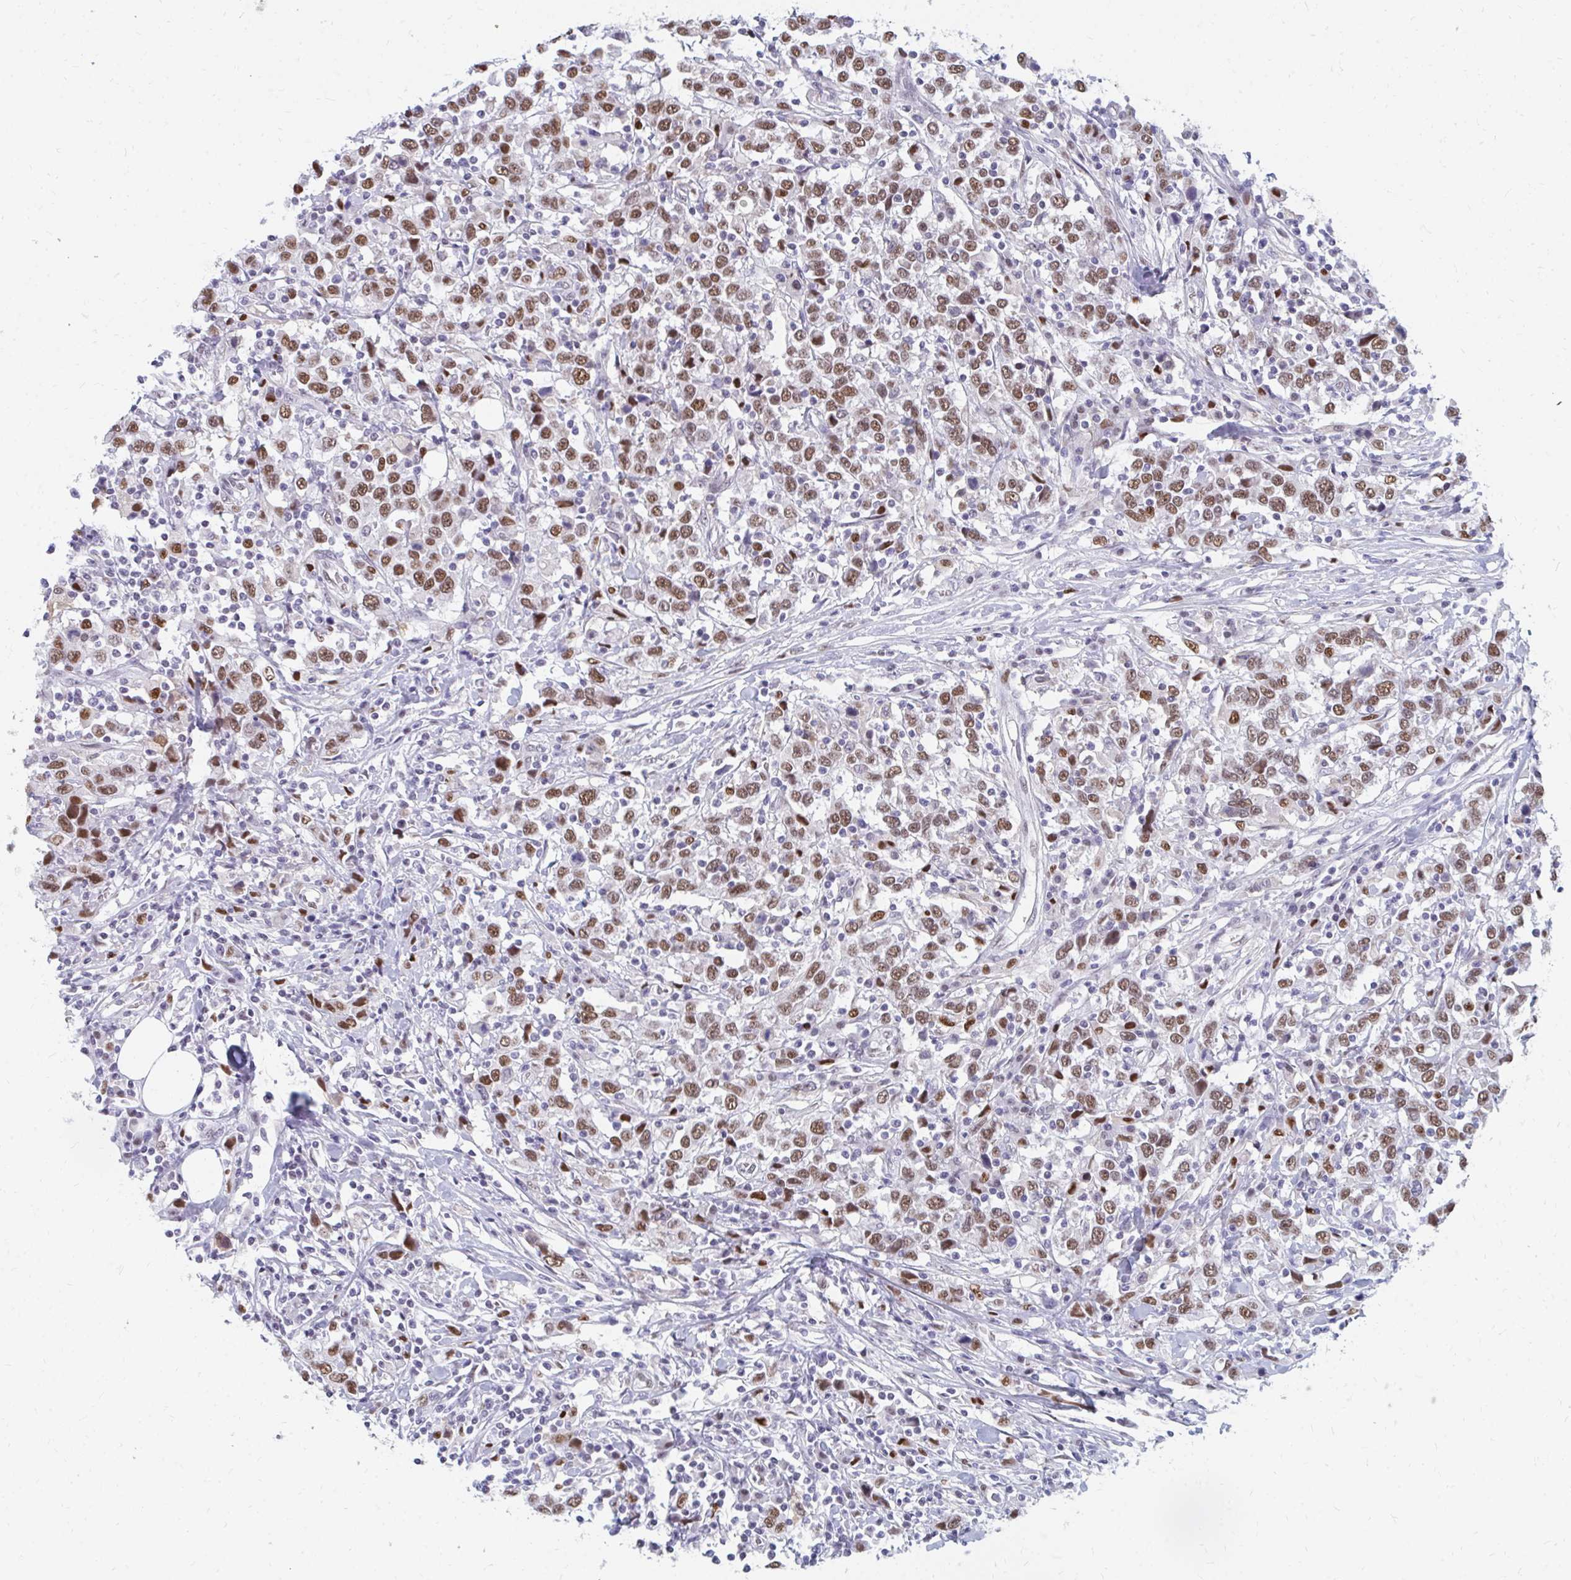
{"staining": {"intensity": "moderate", "quantity": ">75%", "location": "nuclear"}, "tissue": "urothelial cancer", "cell_type": "Tumor cells", "image_type": "cancer", "snomed": [{"axis": "morphology", "description": "Urothelial carcinoma, High grade"}, {"axis": "topography", "description": "Urinary bladder"}], "caption": "High-grade urothelial carcinoma stained for a protein shows moderate nuclear positivity in tumor cells.", "gene": "PLK3", "patient": {"sex": "male", "age": 61}}